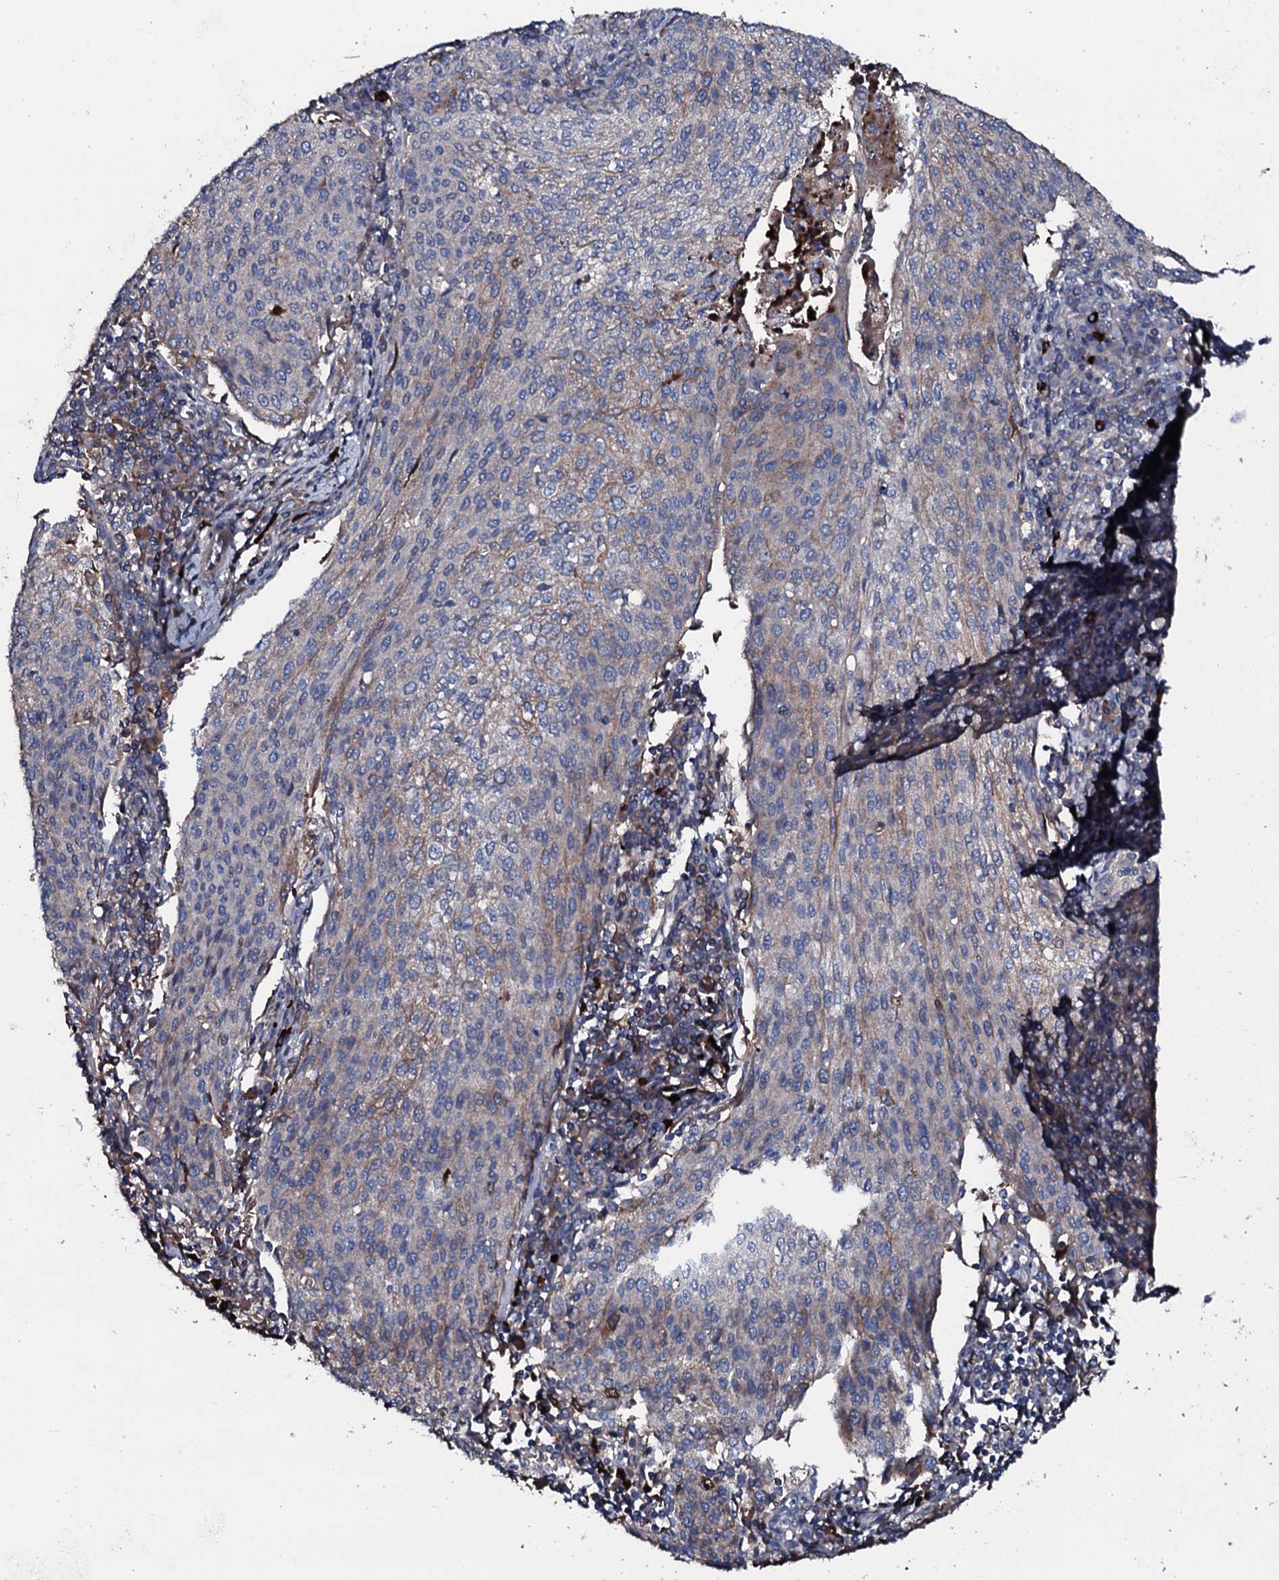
{"staining": {"intensity": "negative", "quantity": "none", "location": "none"}, "tissue": "cervical cancer", "cell_type": "Tumor cells", "image_type": "cancer", "snomed": [{"axis": "morphology", "description": "Squamous cell carcinoma, NOS"}, {"axis": "topography", "description": "Cervix"}], "caption": "Tumor cells are negative for brown protein staining in cervical squamous cell carcinoma. The staining is performed using DAB brown chromogen with nuclei counter-stained in using hematoxylin.", "gene": "NEK1", "patient": {"sex": "female", "age": 46}}